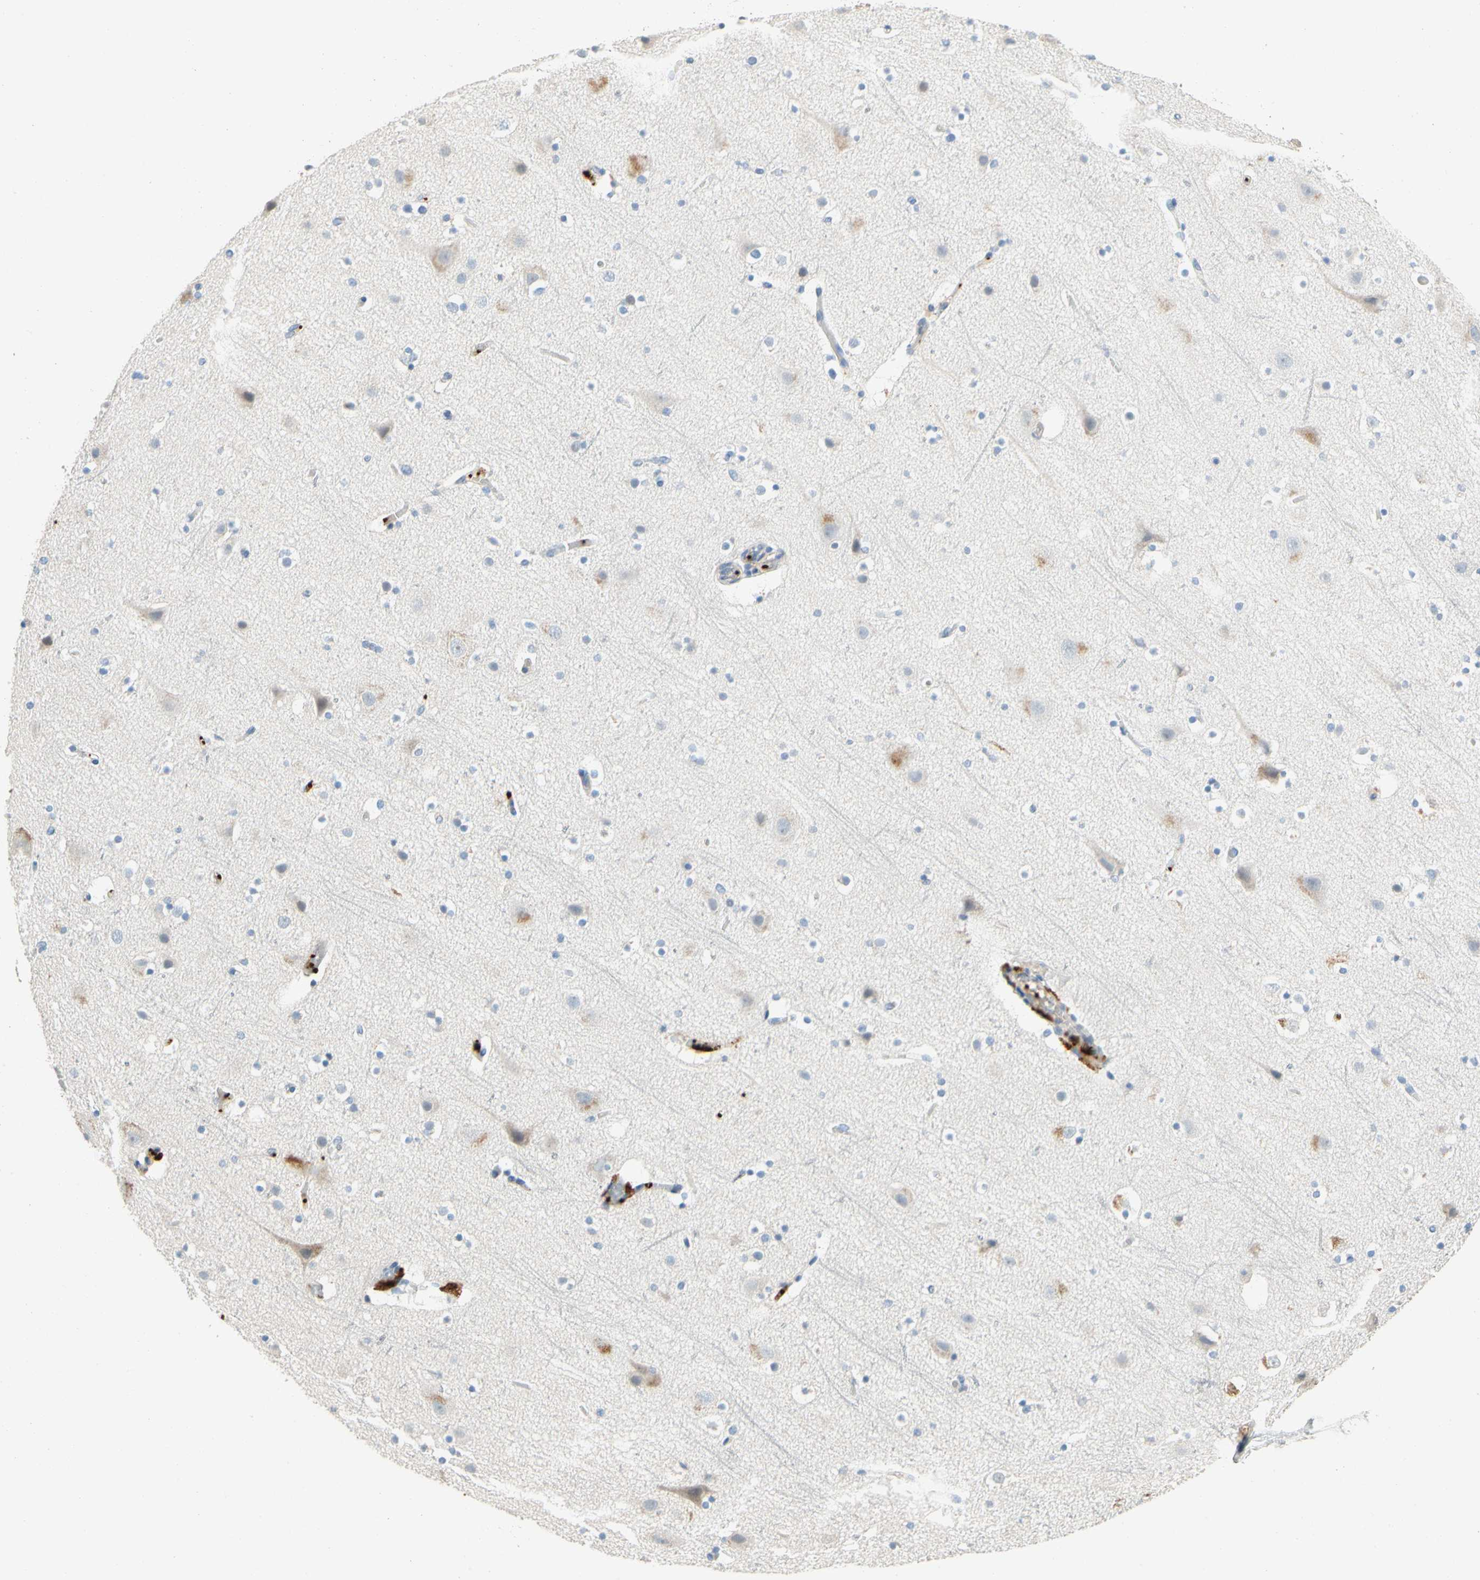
{"staining": {"intensity": "moderate", "quantity": "<25%", "location": "cytoplasmic/membranous"}, "tissue": "cerebral cortex", "cell_type": "Endothelial cells", "image_type": "normal", "snomed": [{"axis": "morphology", "description": "Normal tissue, NOS"}, {"axis": "topography", "description": "Cerebral cortex"}], "caption": "Endothelial cells display low levels of moderate cytoplasmic/membranous staining in approximately <25% of cells in unremarkable human cerebral cortex. (DAB (3,3'-diaminobenzidine) IHC, brown staining for protein, blue staining for nuclei).", "gene": "ENSG00000288796", "patient": {"sex": "male", "age": 45}}